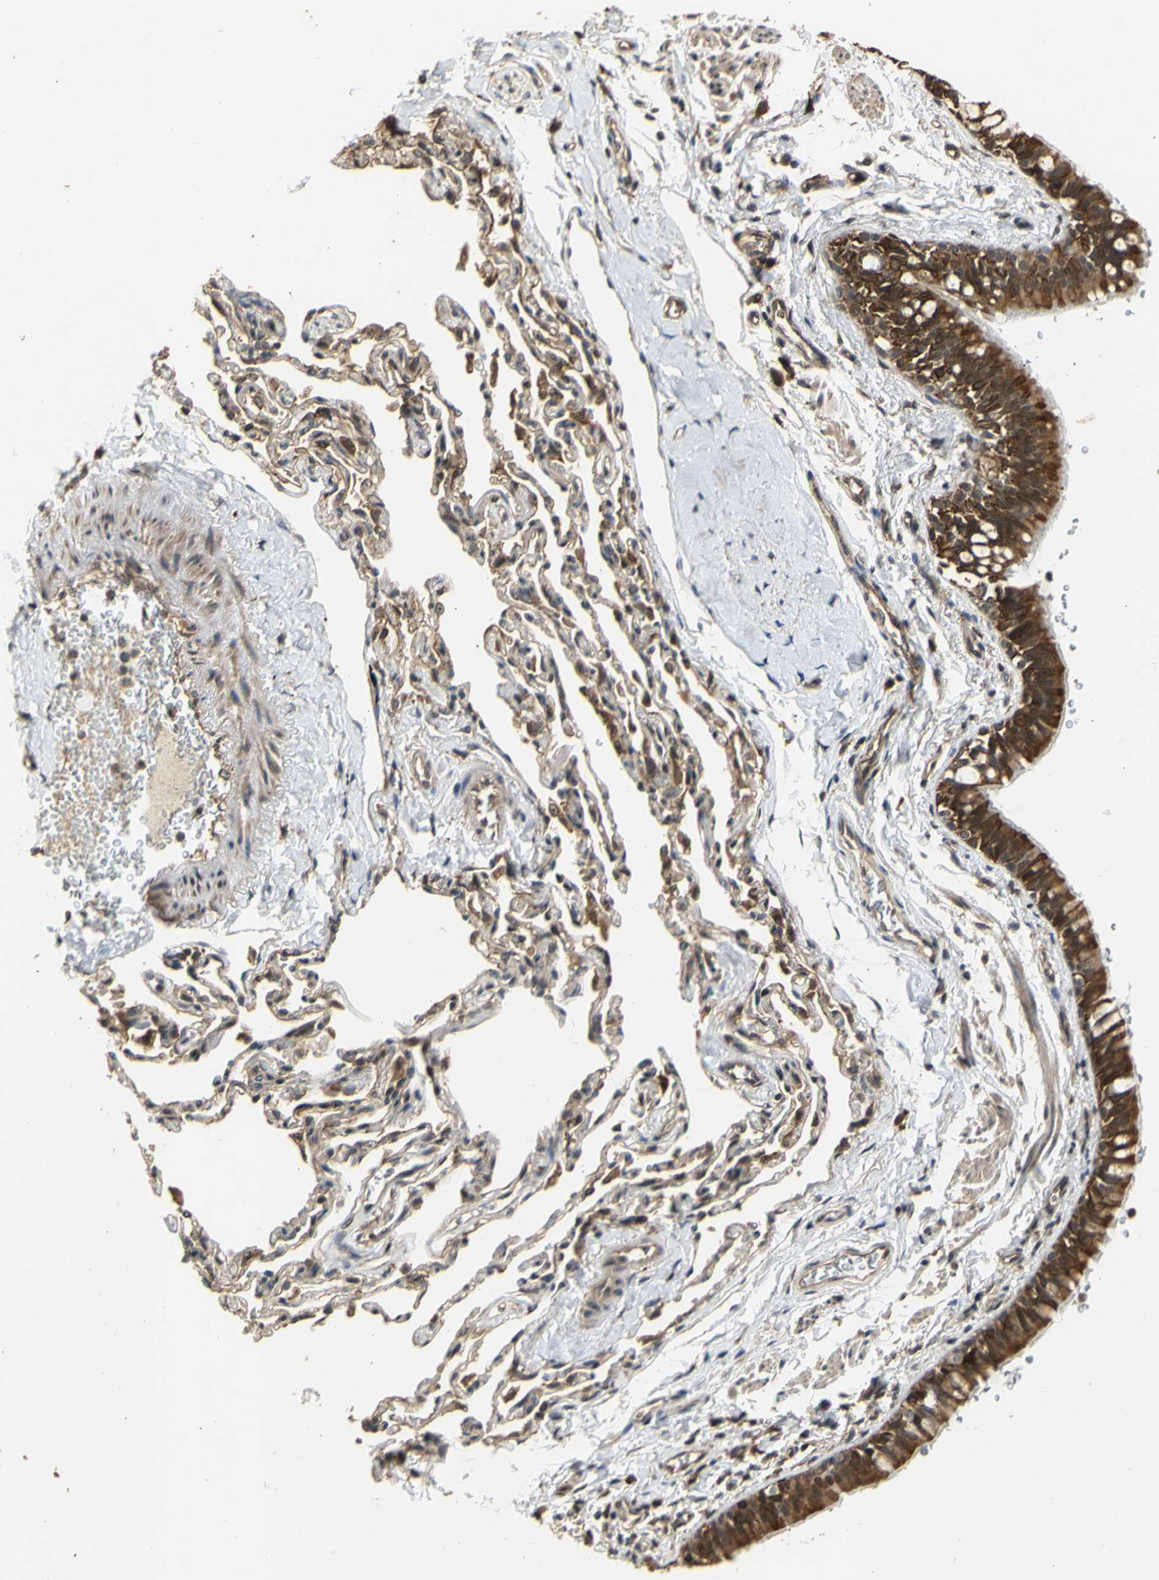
{"staining": {"intensity": "strong", "quantity": ">75%", "location": "cytoplasmic/membranous,nuclear"}, "tissue": "bronchus", "cell_type": "Respiratory epithelial cells", "image_type": "normal", "snomed": [{"axis": "morphology", "description": "Normal tissue, NOS"}, {"axis": "topography", "description": "Bronchus"}, {"axis": "topography", "description": "Lung"}], "caption": "Immunohistochemistry (IHC) of unremarkable bronchus shows high levels of strong cytoplasmic/membranous,nuclear staining in about >75% of respiratory epithelial cells.", "gene": "GTF2E2", "patient": {"sex": "male", "age": 64}}